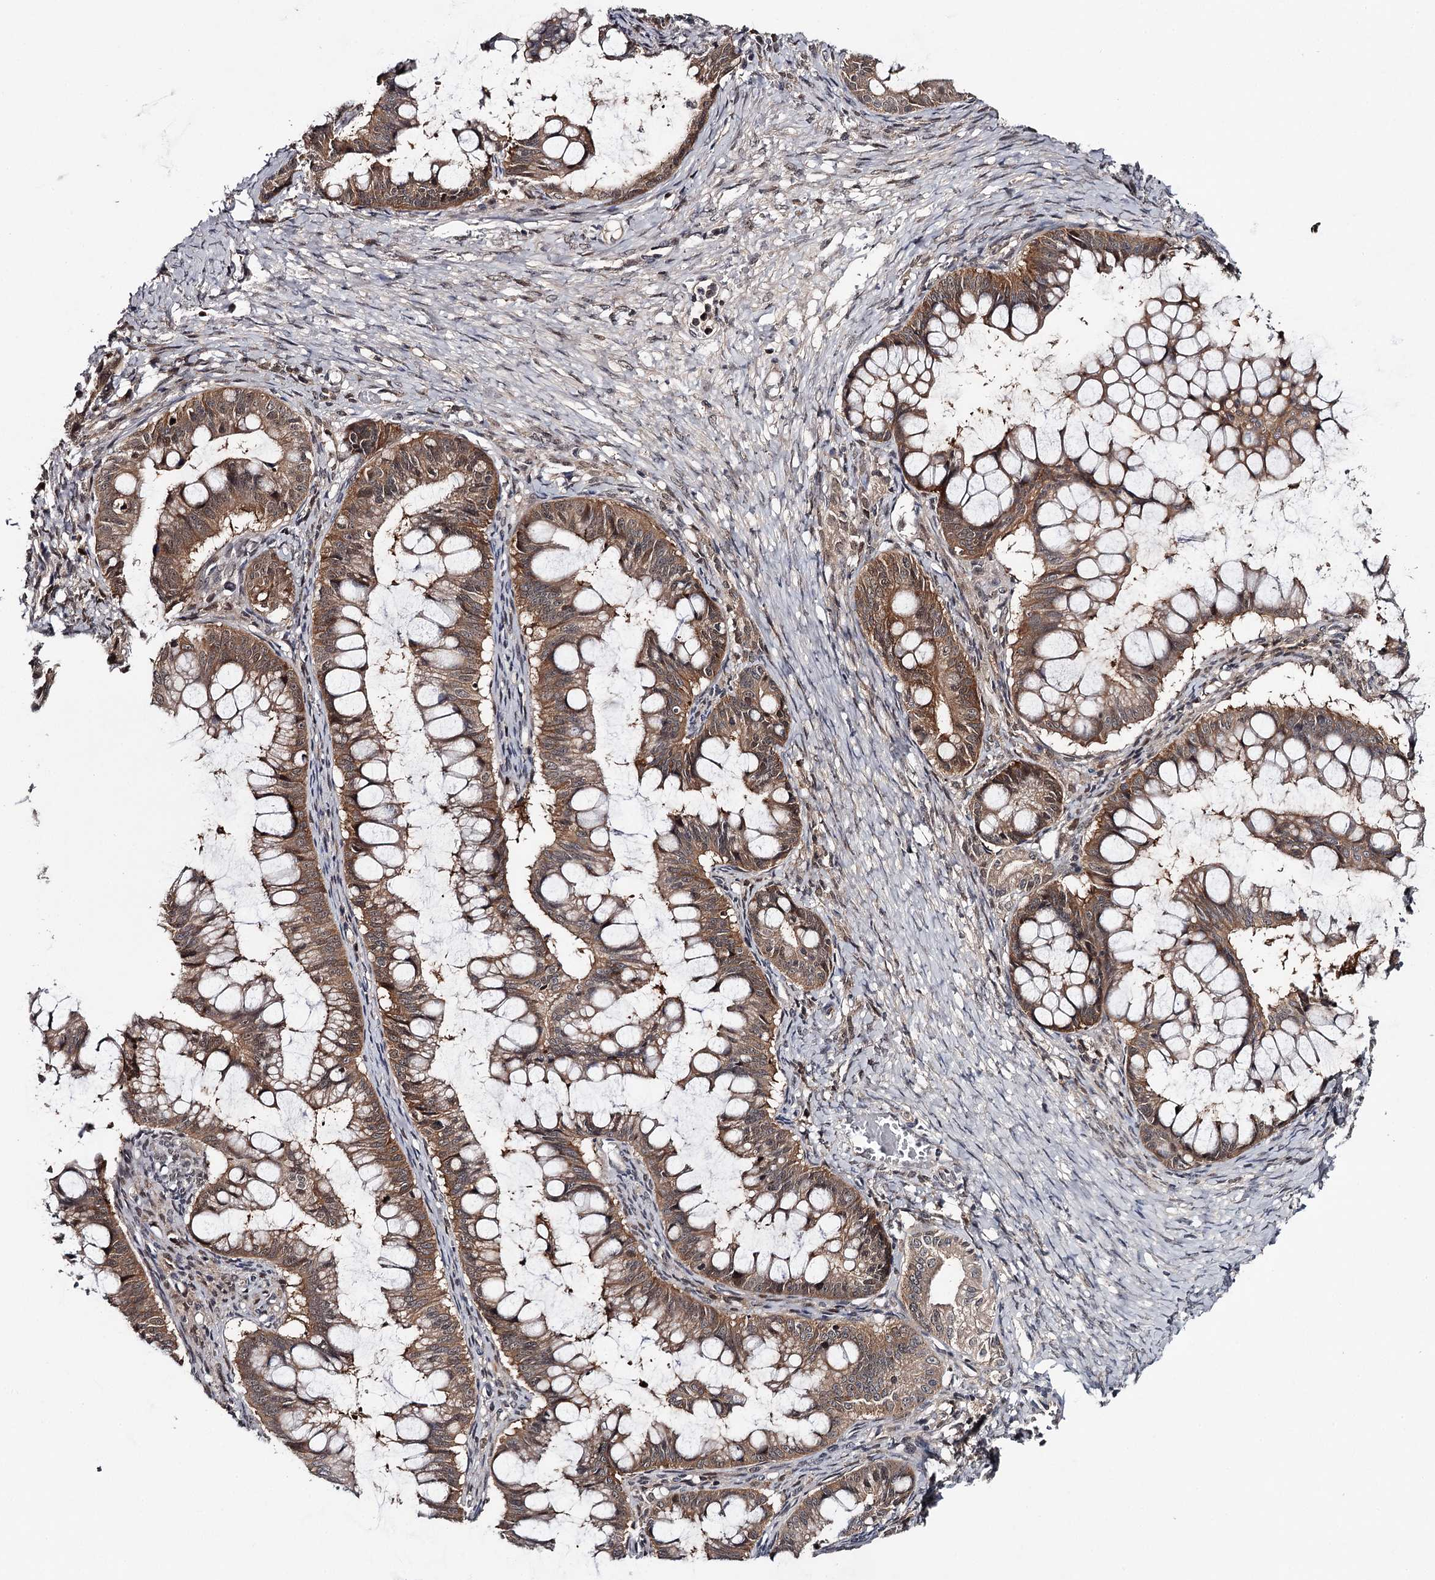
{"staining": {"intensity": "moderate", "quantity": ">75%", "location": "cytoplasmic/membranous,nuclear"}, "tissue": "ovarian cancer", "cell_type": "Tumor cells", "image_type": "cancer", "snomed": [{"axis": "morphology", "description": "Cystadenocarcinoma, mucinous, NOS"}, {"axis": "topography", "description": "Ovary"}], "caption": "Ovarian cancer (mucinous cystadenocarcinoma) was stained to show a protein in brown. There is medium levels of moderate cytoplasmic/membranous and nuclear staining in about >75% of tumor cells.", "gene": "GTSF1", "patient": {"sex": "female", "age": 73}}